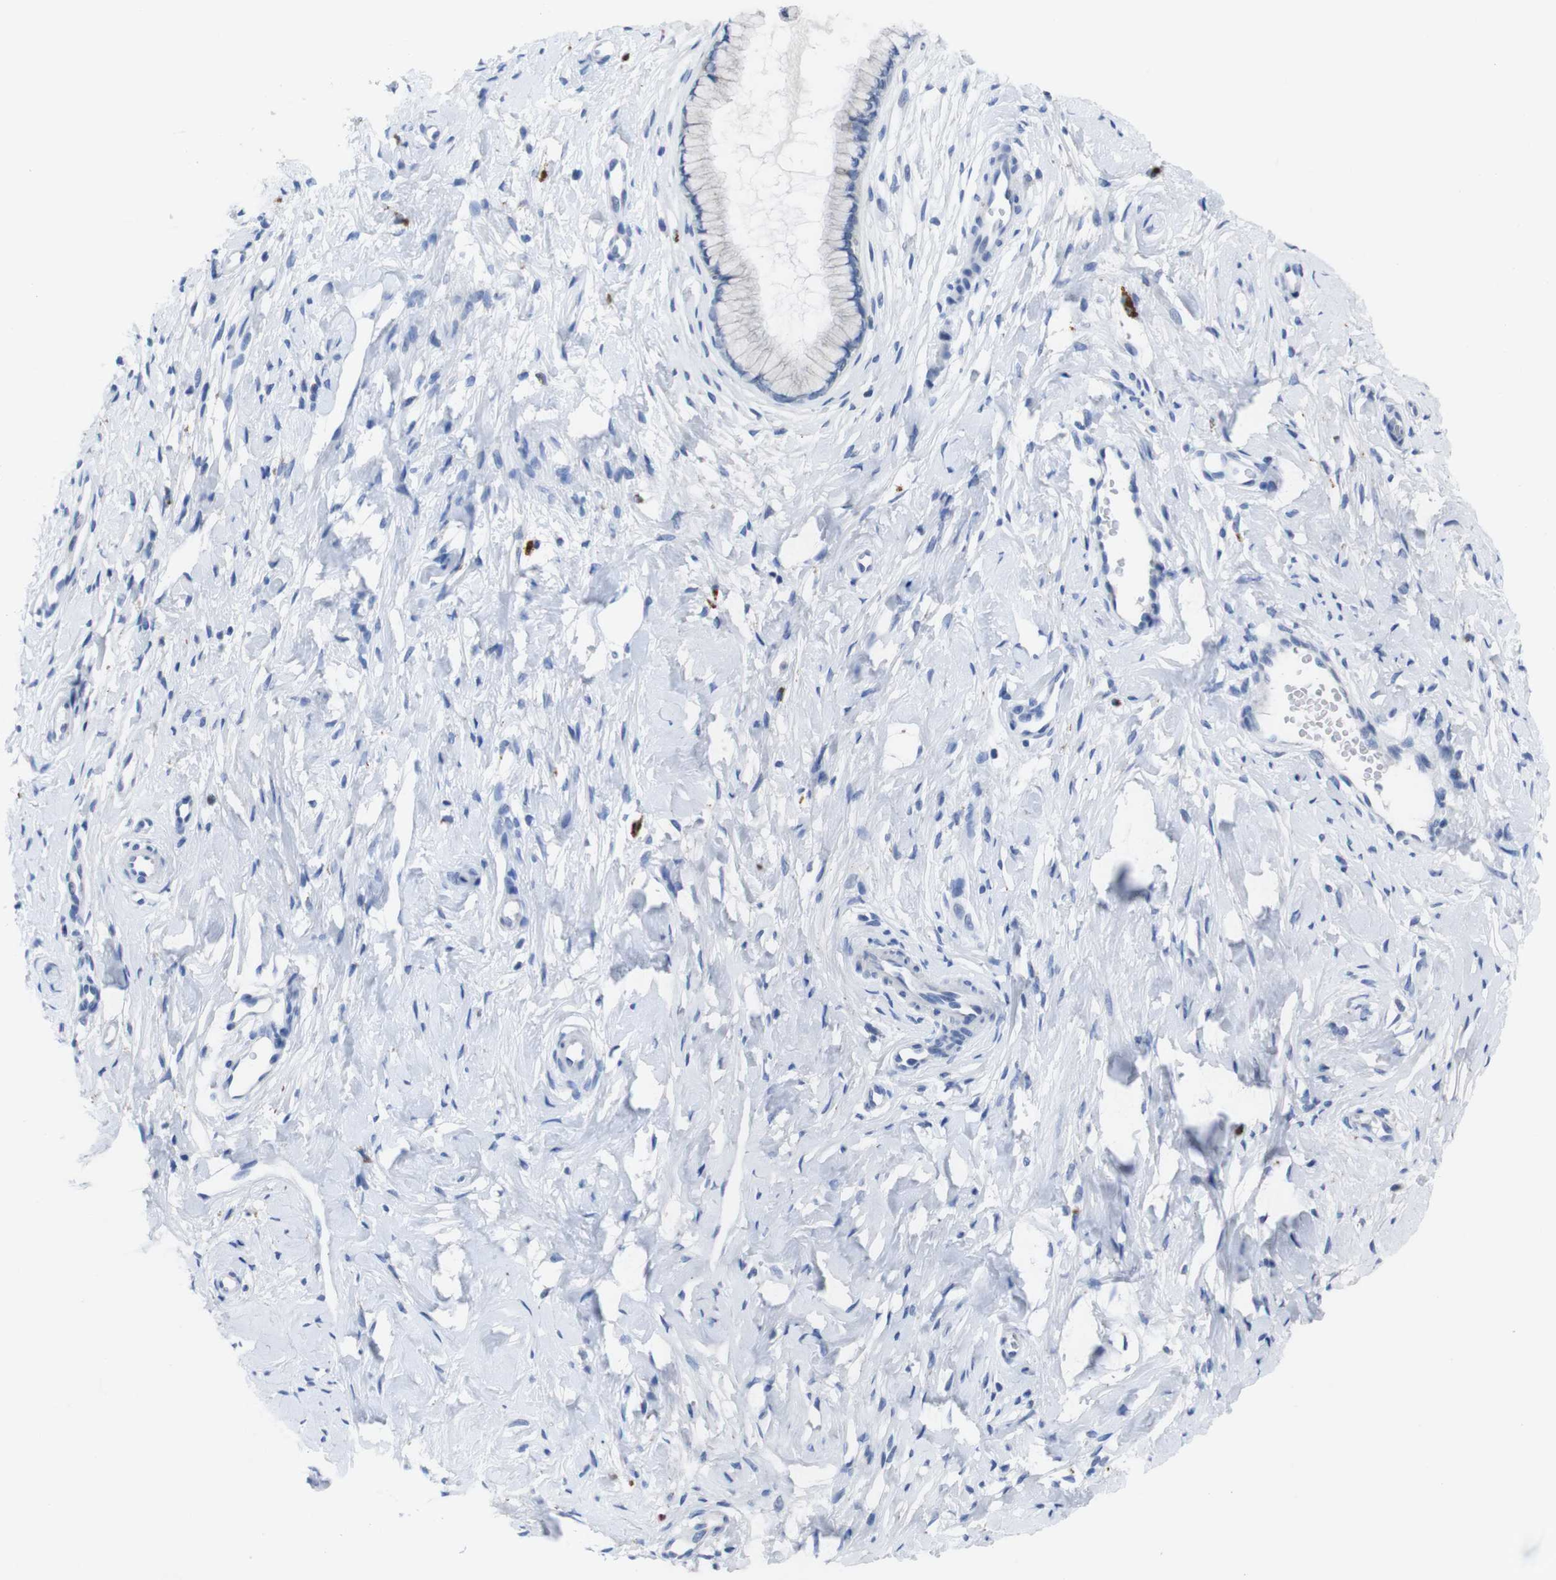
{"staining": {"intensity": "negative", "quantity": "none", "location": "none"}, "tissue": "cervix", "cell_type": "Glandular cells", "image_type": "normal", "snomed": [{"axis": "morphology", "description": "Normal tissue, NOS"}, {"axis": "topography", "description": "Cervix"}], "caption": "DAB immunohistochemical staining of unremarkable human cervix displays no significant positivity in glandular cells.", "gene": "IRF4", "patient": {"sex": "female", "age": 65}}